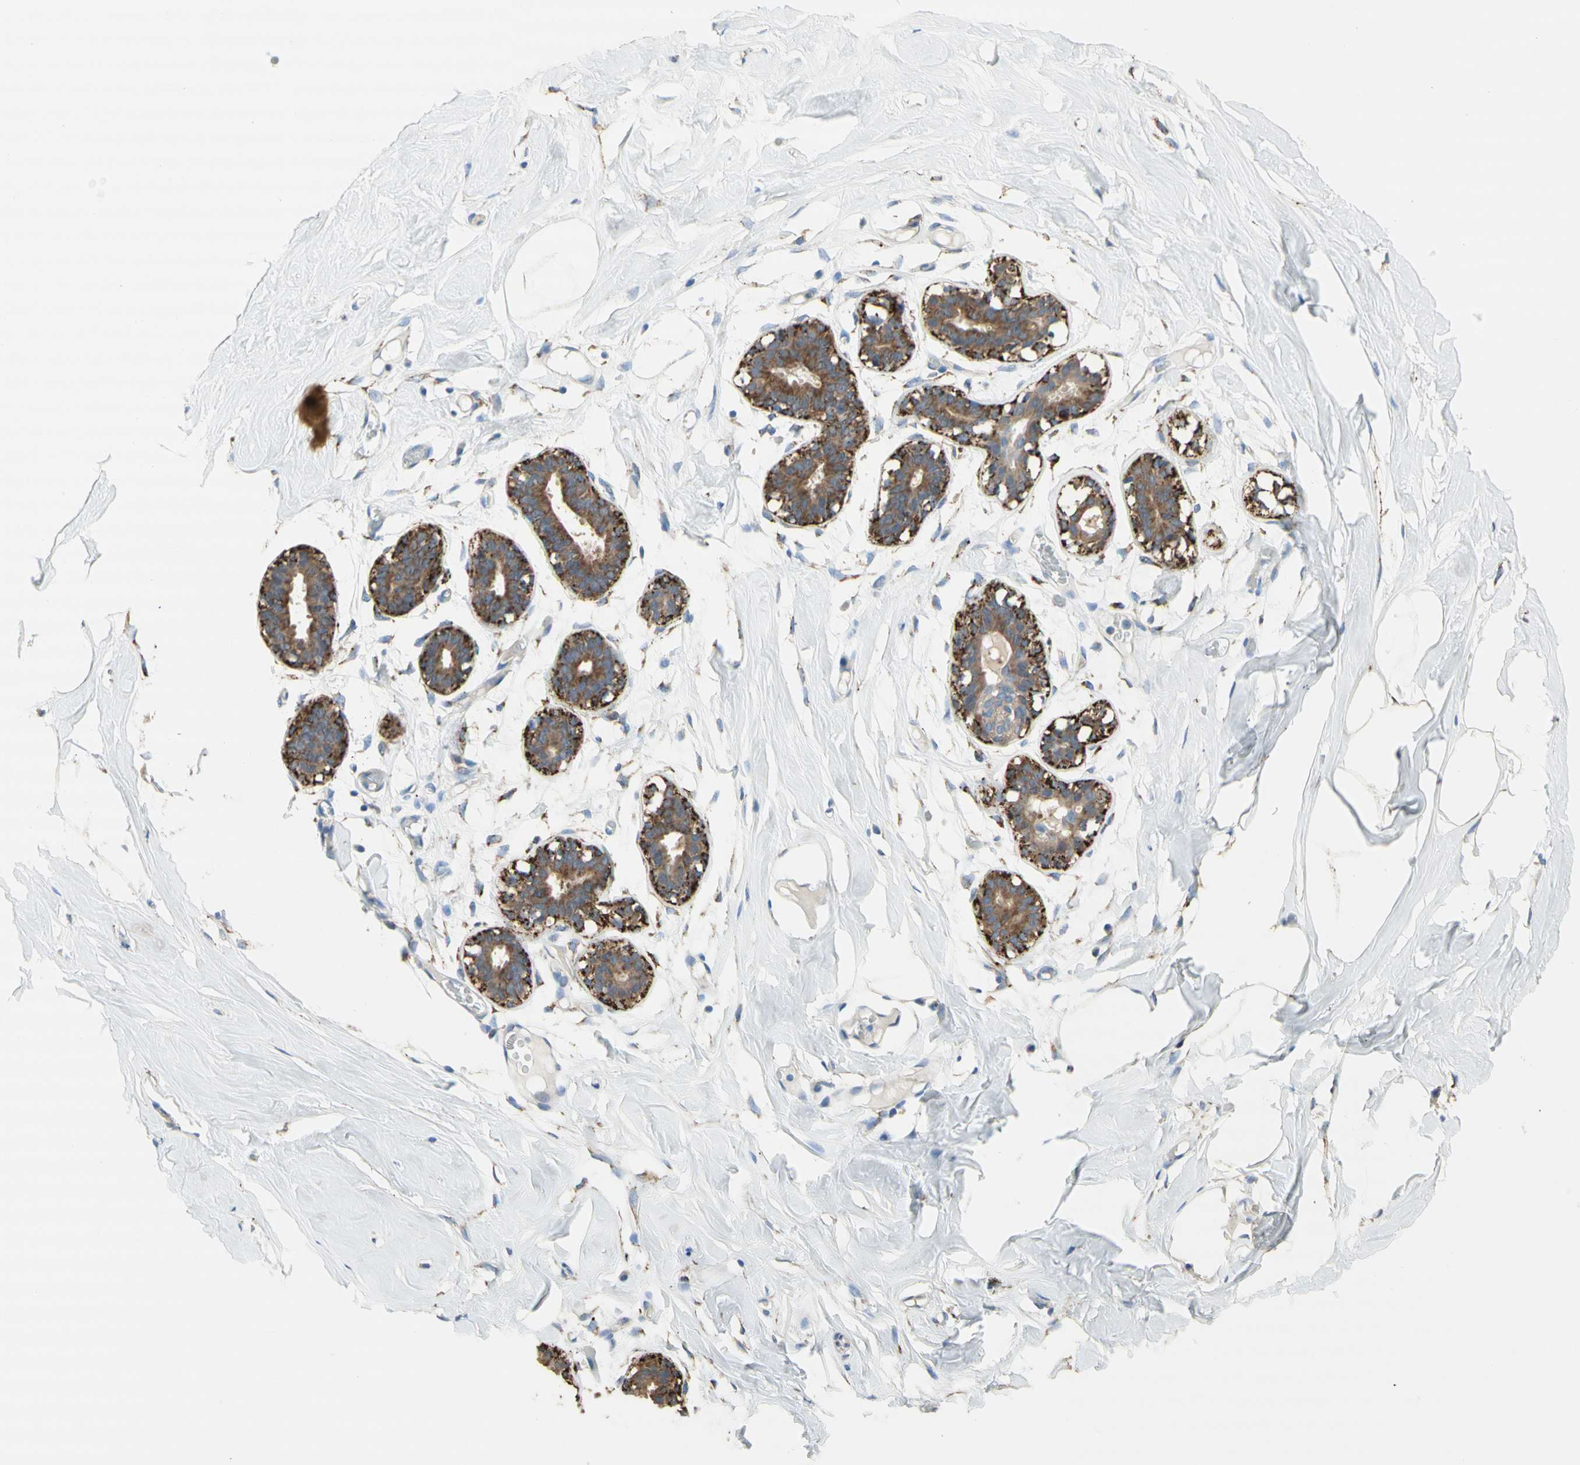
{"staining": {"intensity": "negative", "quantity": "none", "location": "none"}, "tissue": "adipose tissue", "cell_type": "Adipocytes", "image_type": "normal", "snomed": [{"axis": "morphology", "description": "Normal tissue, NOS"}, {"axis": "topography", "description": "Breast"}, {"axis": "topography", "description": "Adipose tissue"}], "caption": "Histopathology image shows no protein expression in adipocytes of unremarkable adipose tissue. The staining is performed using DAB (3,3'-diaminobenzidine) brown chromogen with nuclei counter-stained in using hematoxylin.", "gene": "URB2", "patient": {"sex": "female", "age": 25}}